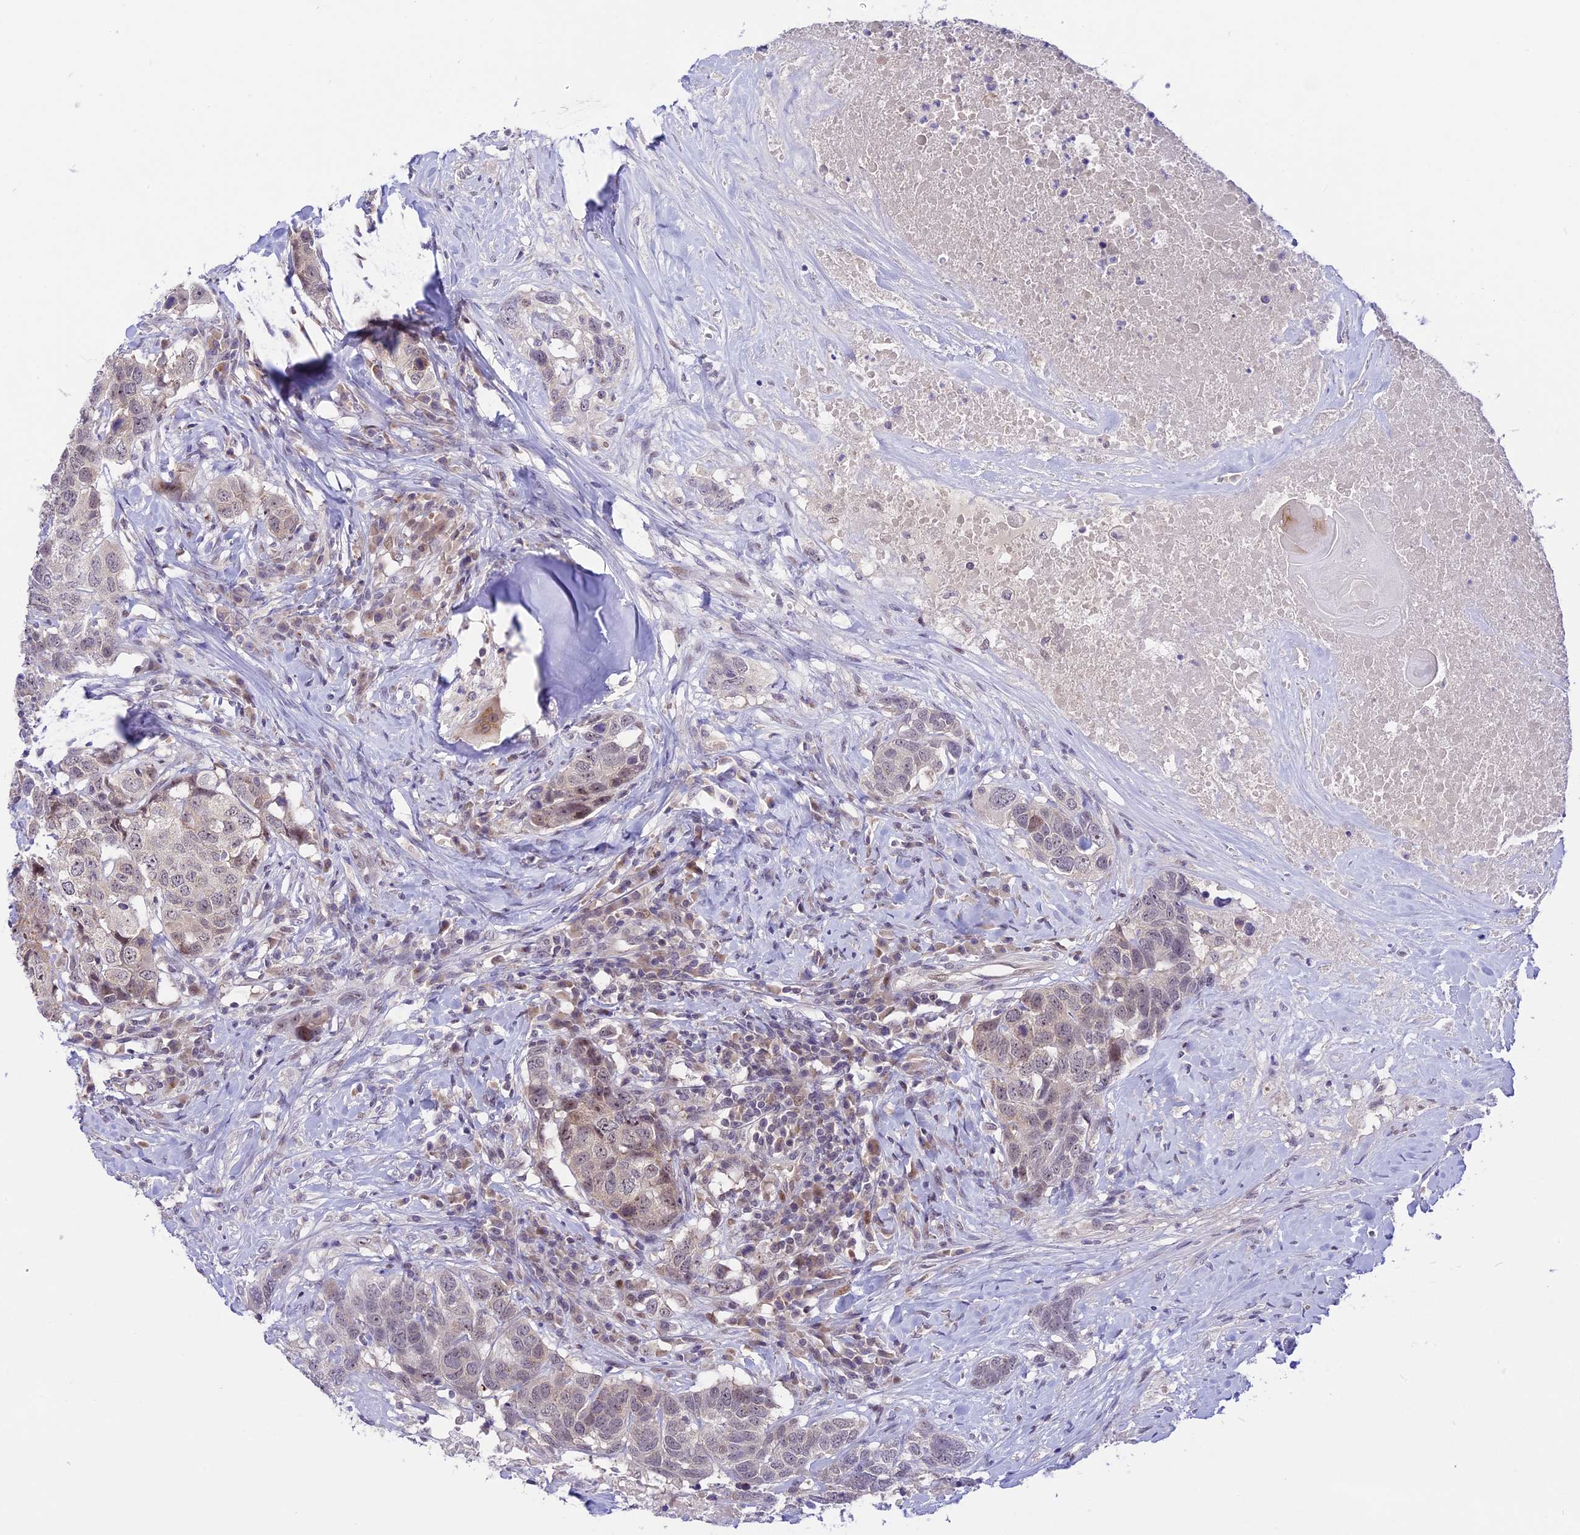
{"staining": {"intensity": "weak", "quantity": "<25%", "location": "nuclear"}, "tissue": "head and neck cancer", "cell_type": "Tumor cells", "image_type": "cancer", "snomed": [{"axis": "morphology", "description": "Squamous cell carcinoma, NOS"}, {"axis": "topography", "description": "Head-Neck"}], "caption": "Head and neck cancer was stained to show a protein in brown. There is no significant staining in tumor cells.", "gene": "ZNF837", "patient": {"sex": "male", "age": 66}}